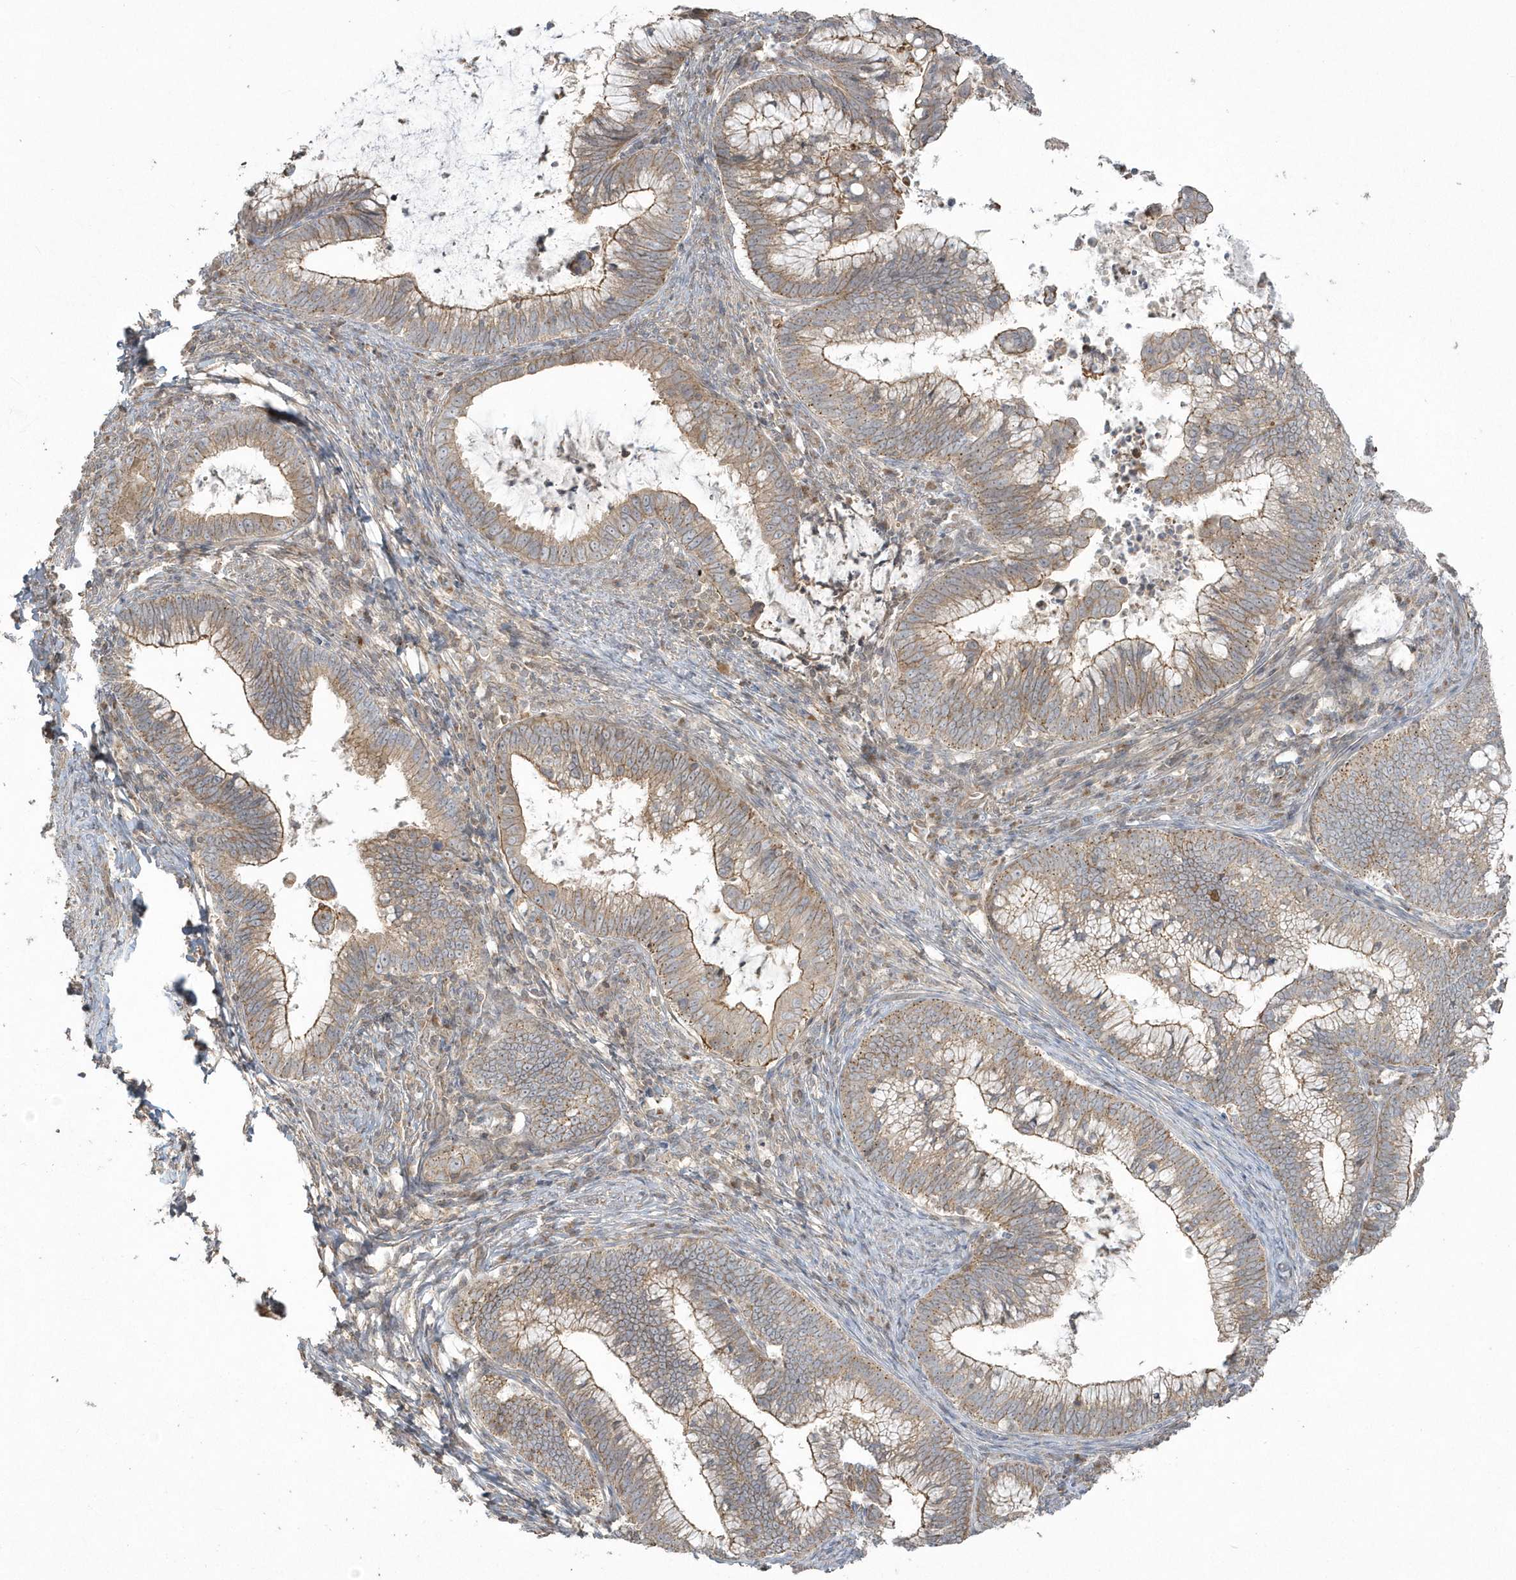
{"staining": {"intensity": "weak", "quantity": ">75%", "location": "cytoplasmic/membranous"}, "tissue": "cervical cancer", "cell_type": "Tumor cells", "image_type": "cancer", "snomed": [{"axis": "morphology", "description": "Adenocarcinoma, NOS"}, {"axis": "topography", "description": "Cervix"}], "caption": "A high-resolution histopathology image shows immunohistochemistry staining of cervical adenocarcinoma, which shows weak cytoplasmic/membranous positivity in approximately >75% of tumor cells.", "gene": "ARMC8", "patient": {"sex": "female", "age": 36}}